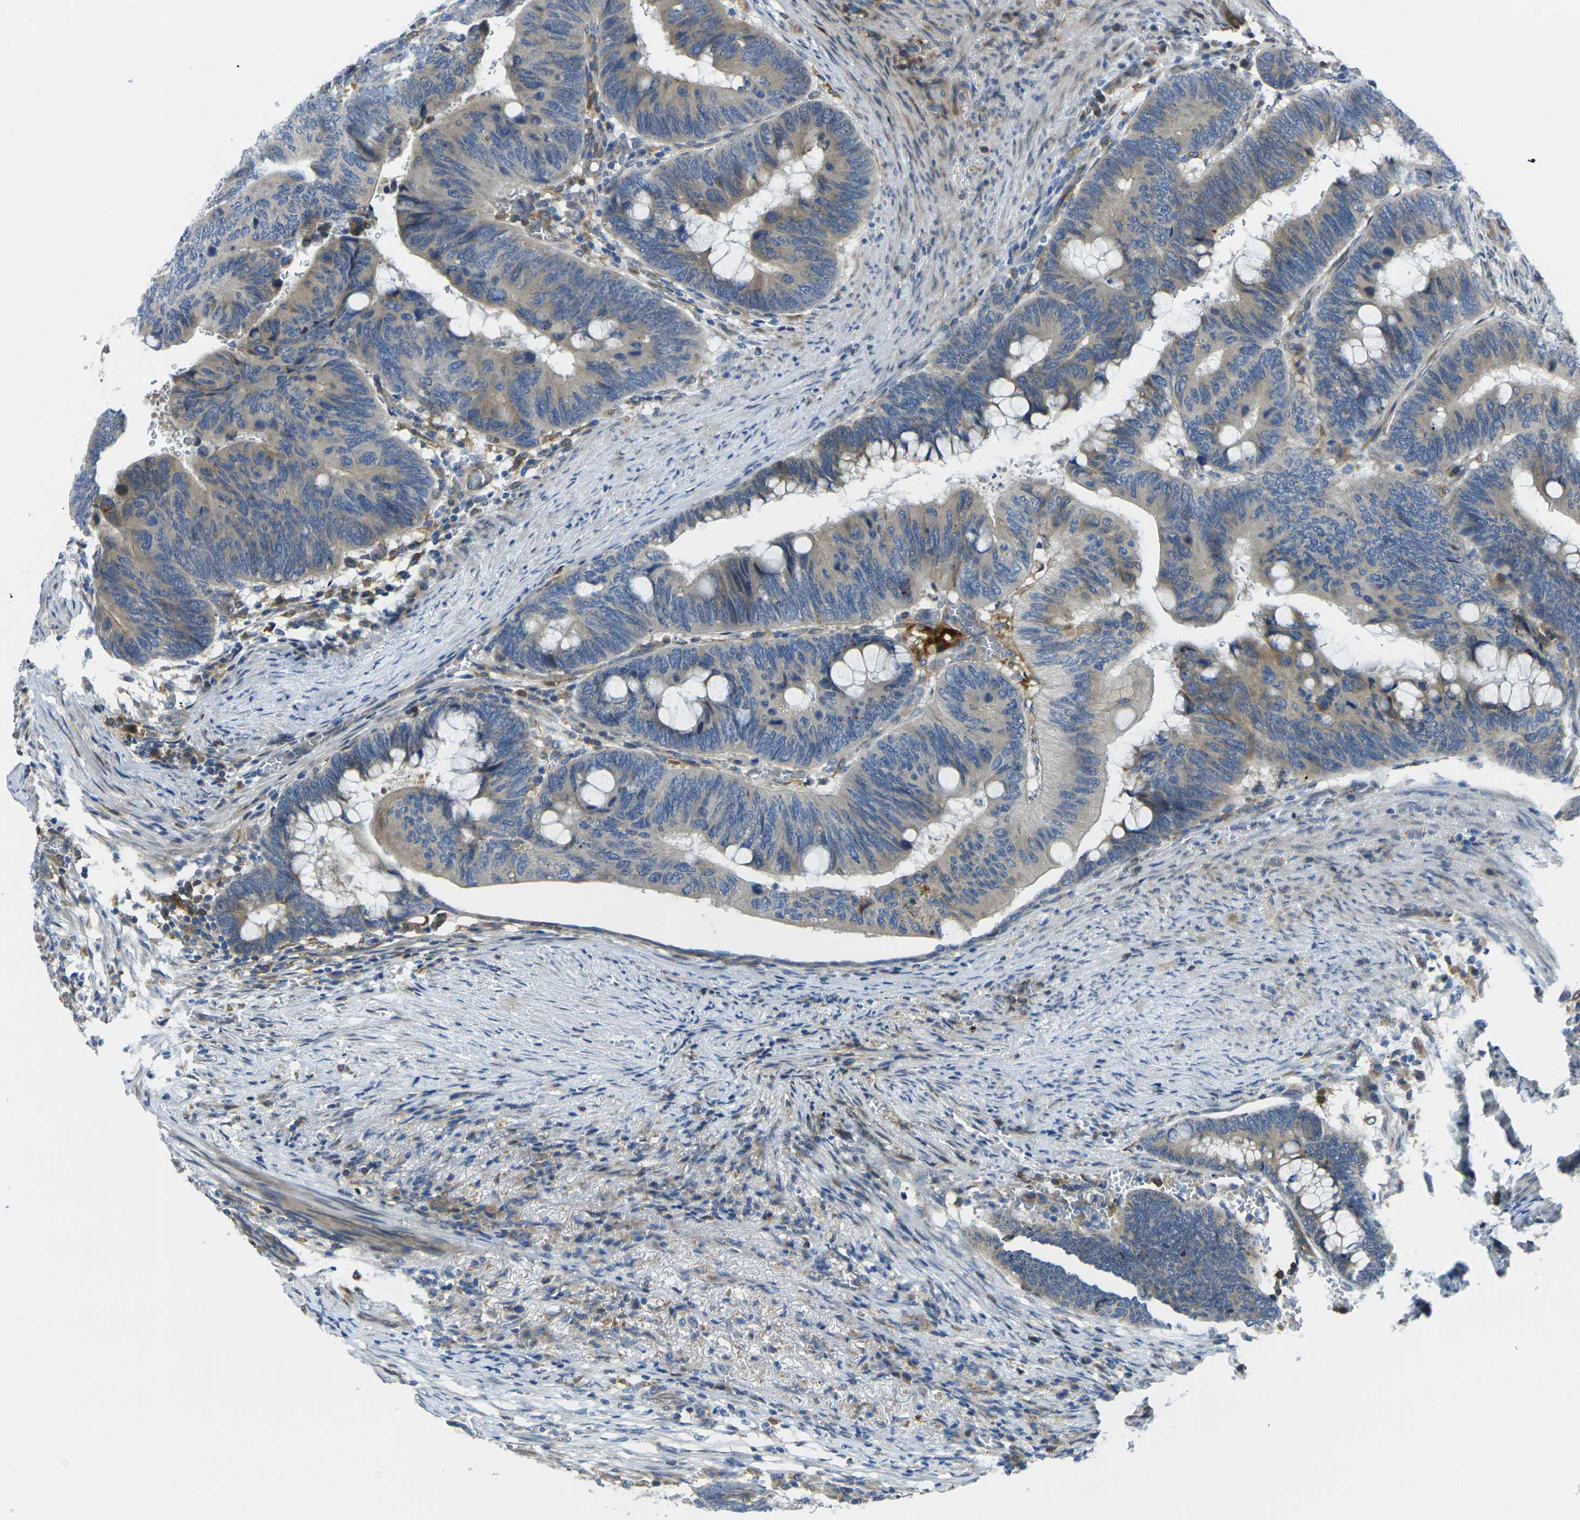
{"staining": {"intensity": "weak", "quantity": ">75%", "location": "cytoplasmic/membranous"}, "tissue": "colorectal cancer", "cell_type": "Tumor cells", "image_type": "cancer", "snomed": [{"axis": "morphology", "description": "Normal tissue, NOS"}, {"axis": "morphology", "description": "Adenocarcinoma, NOS"}, {"axis": "topography", "description": "Rectum"}, {"axis": "topography", "description": "Peripheral nerve tissue"}], "caption": "Colorectal cancer stained with a protein marker reveals weak staining in tumor cells.", "gene": "FZD1", "patient": {"sex": "male", "age": 92}}